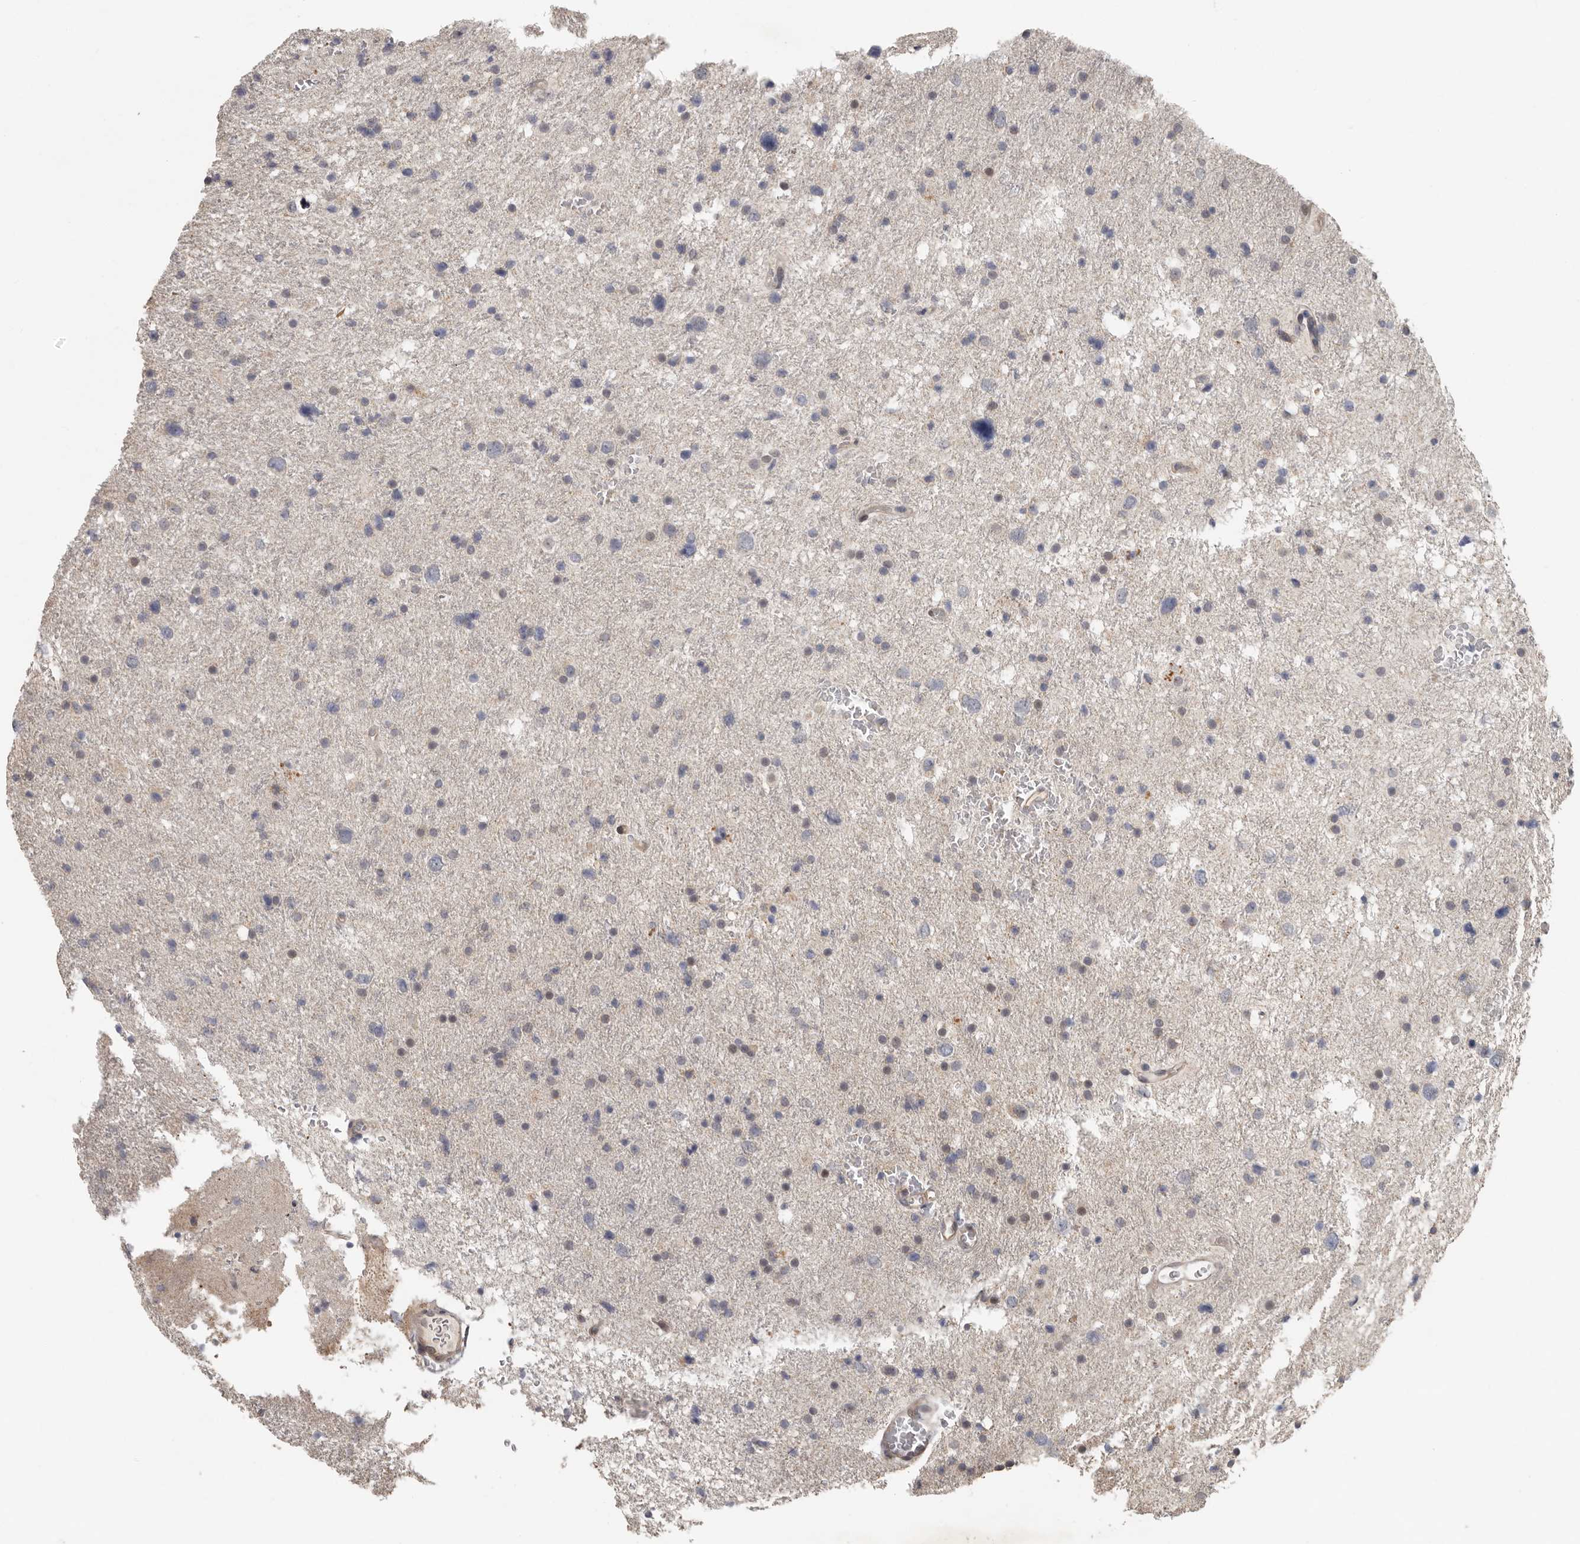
{"staining": {"intensity": "negative", "quantity": "none", "location": "none"}, "tissue": "glioma", "cell_type": "Tumor cells", "image_type": "cancer", "snomed": [{"axis": "morphology", "description": "Glioma, malignant, Low grade"}, {"axis": "topography", "description": "Brain"}], "caption": "IHC histopathology image of neoplastic tissue: malignant glioma (low-grade) stained with DAB (3,3'-diaminobenzidine) demonstrates no significant protein staining in tumor cells.", "gene": "MTF1", "patient": {"sex": "female", "age": 37}}